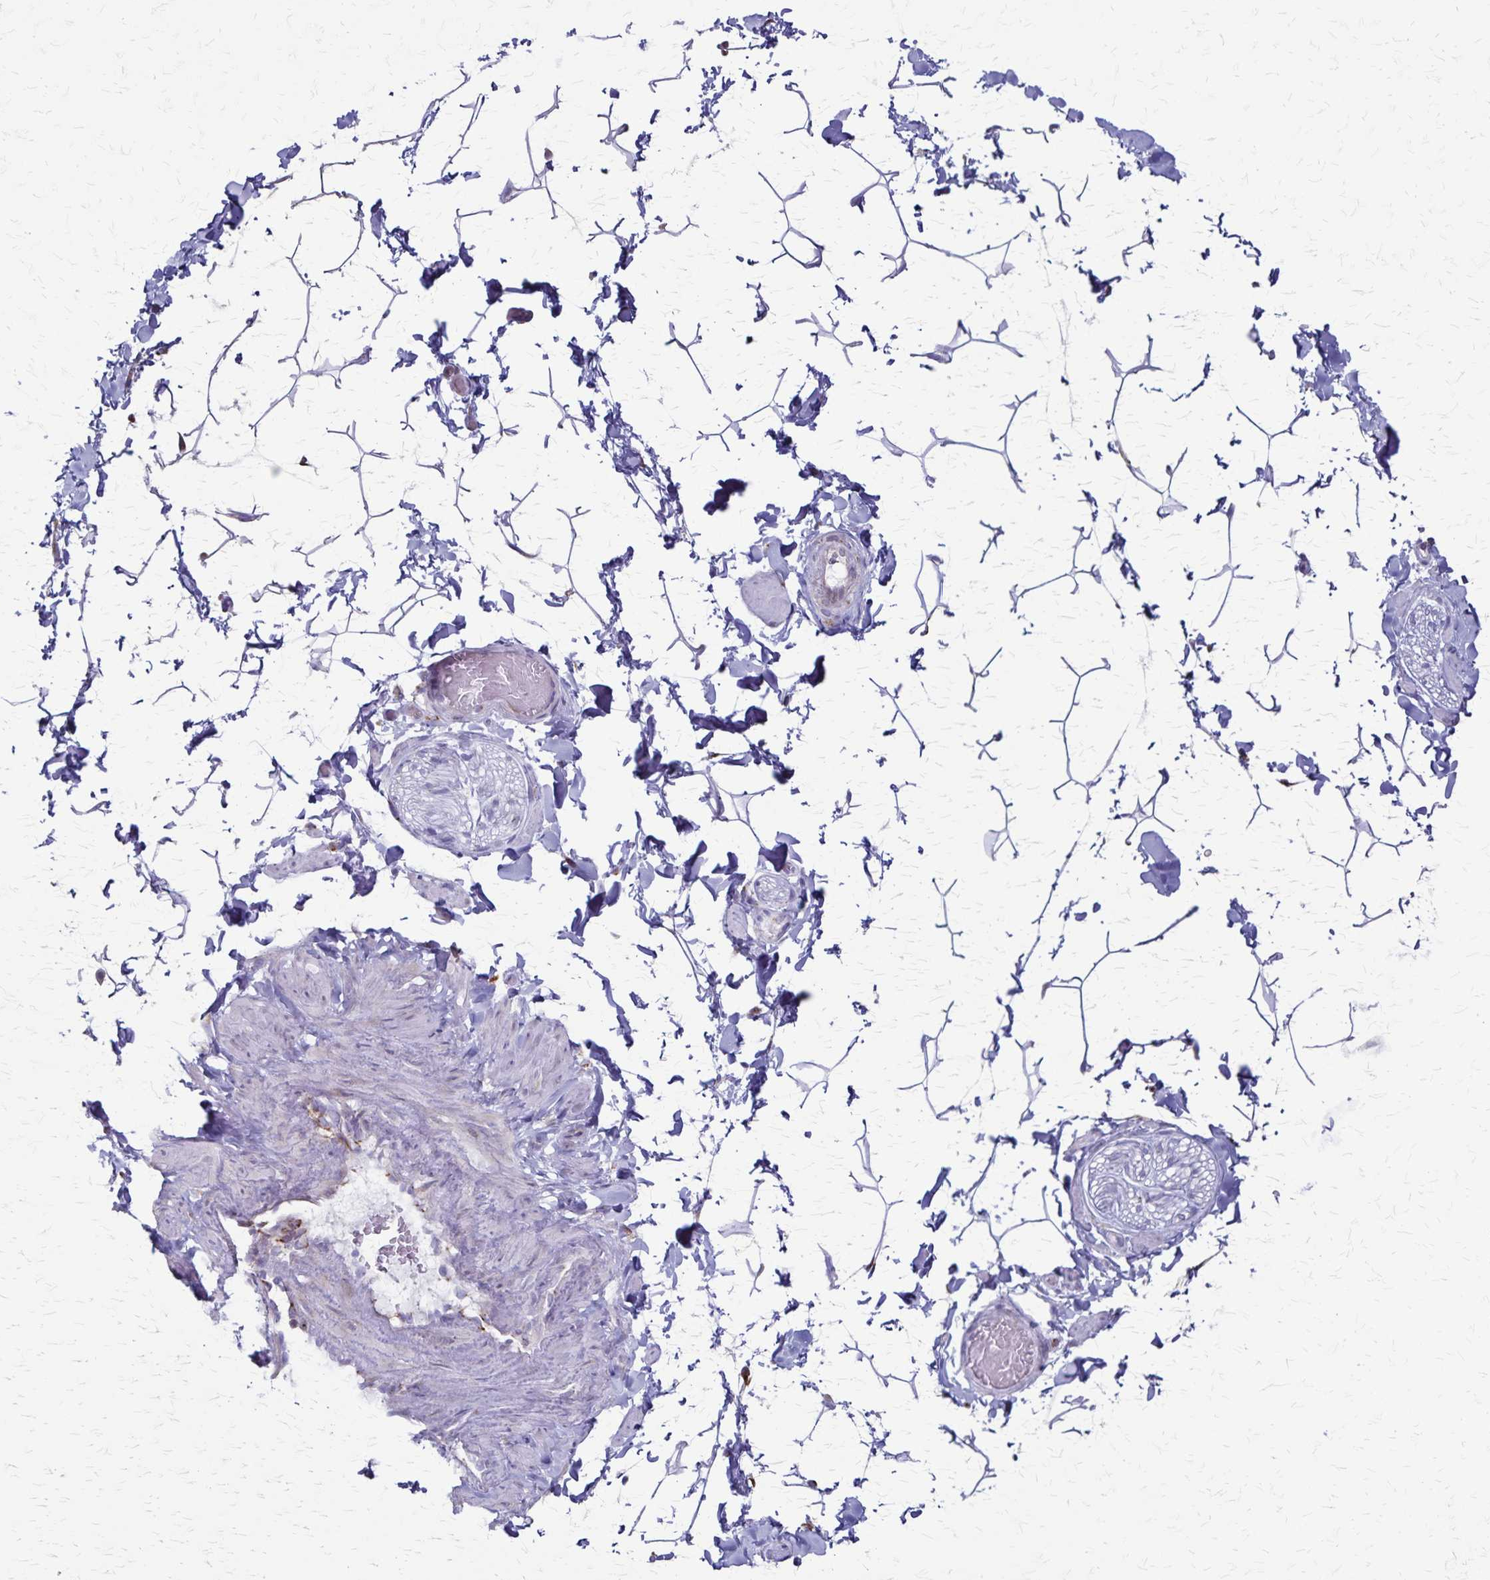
{"staining": {"intensity": "moderate", "quantity": "<25%", "location": "cytoplasmic/membranous"}, "tissue": "adipose tissue", "cell_type": "Adipocytes", "image_type": "normal", "snomed": [{"axis": "morphology", "description": "Normal tissue, NOS"}, {"axis": "topography", "description": "Epididymis"}, {"axis": "topography", "description": "Peripheral nerve tissue"}], "caption": "Approximately <25% of adipocytes in unremarkable human adipose tissue show moderate cytoplasmic/membranous protein positivity as visualized by brown immunohistochemical staining.", "gene": "MCFD2", "patient": {"sex": "male", "age": 32}}